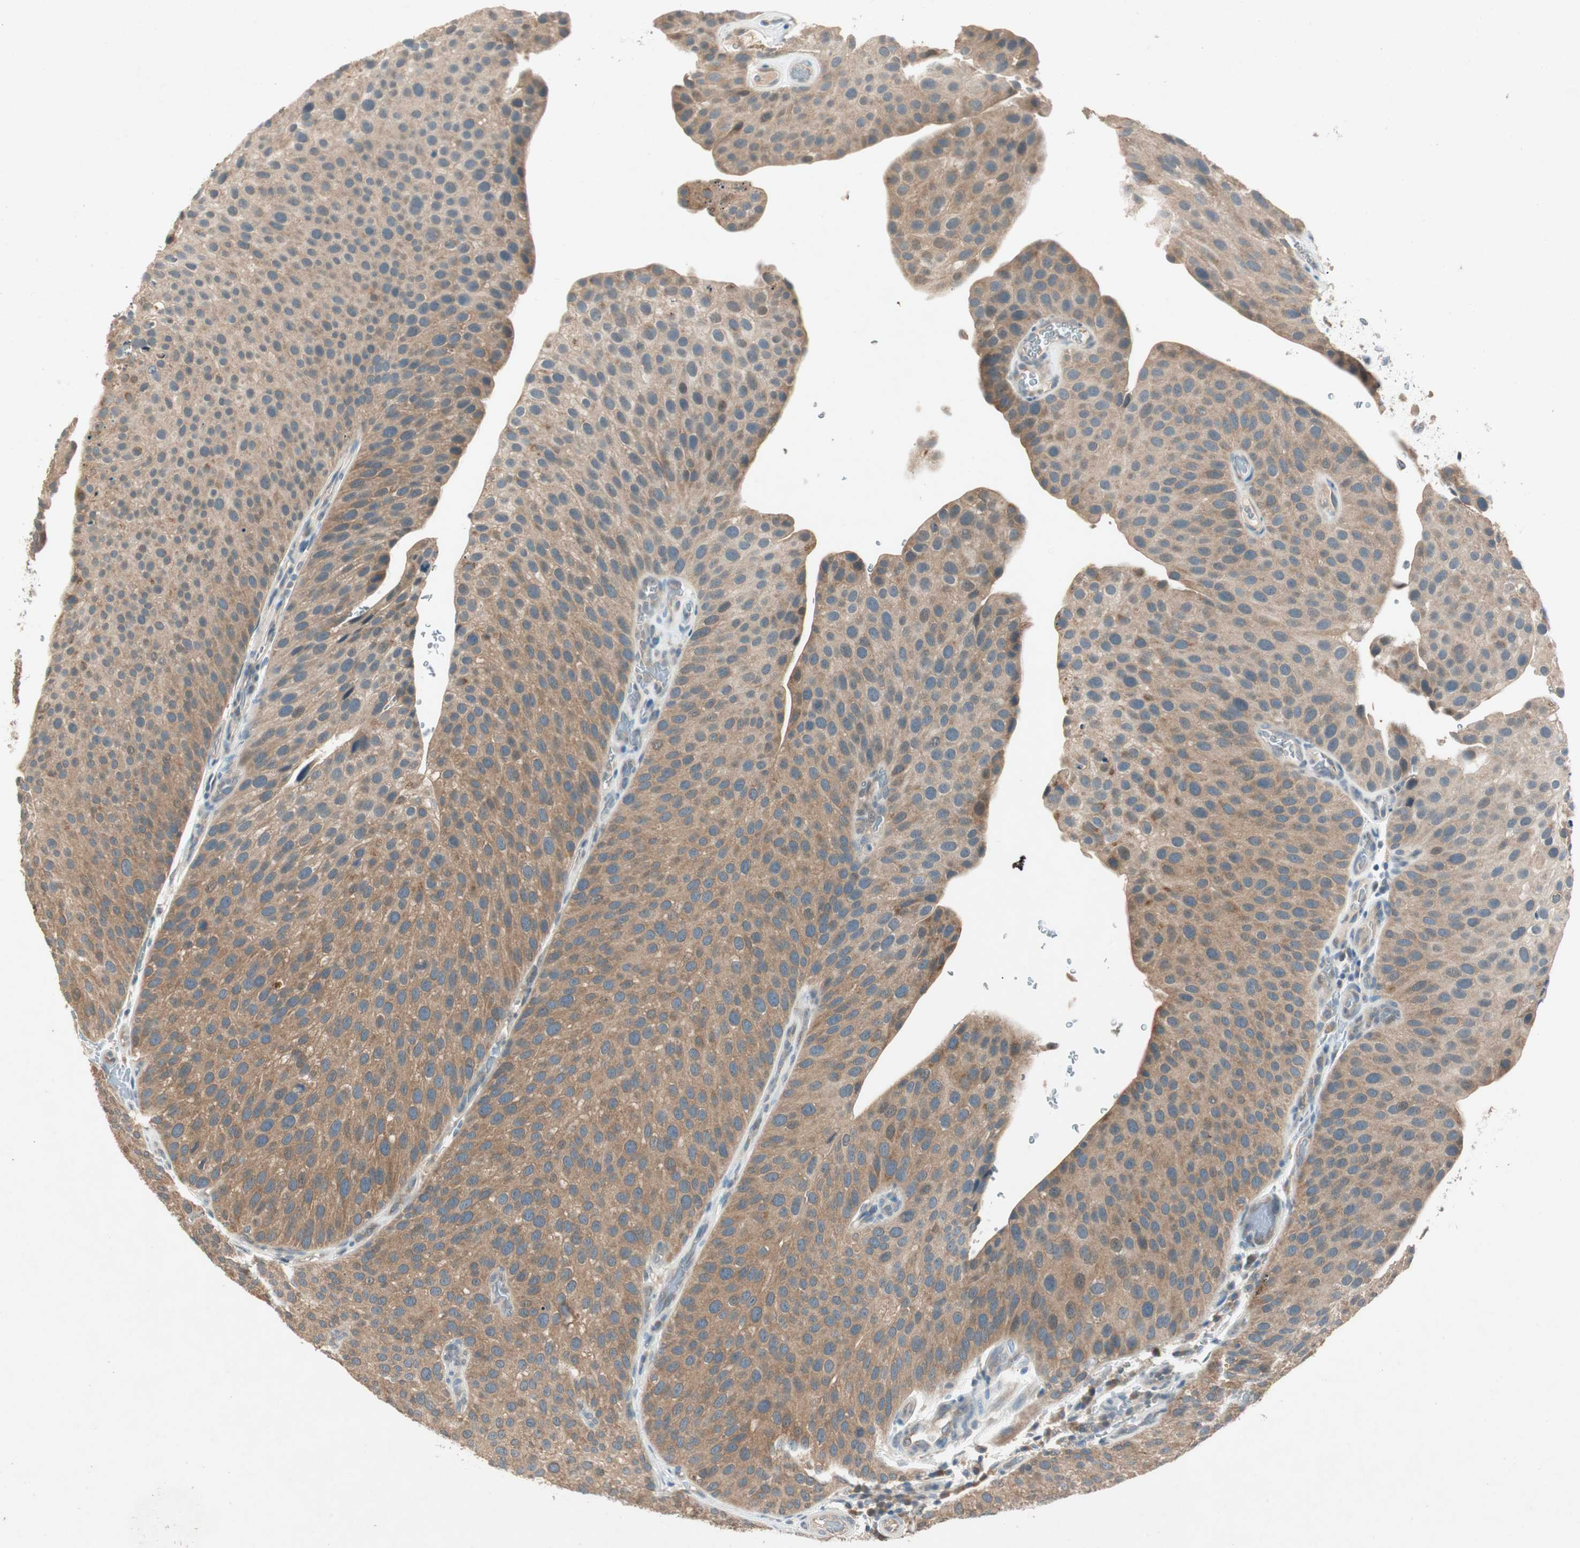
{"staining": {"intensity": "moderate", "quantity": ">75%", "location": "cytoplasmic/membranous"}, "tissue": "urothelial cancer", "cell_type": "Tumor cells", "image_type": "cancer", "snomed": [{"axis": "morphology", "description": "Urothelial carcinoma, Low grade"}, {"axis": "topography", "description": "Smooth muscle"}, {"axis": "topography", "description": "Urinary bladder"}], "caption": "Protein expression analysis of human low-grade urothelial carcinoma reveals moderate cytoplasmic/membranous expression in approximately >75% of tumor cells.", "gene": "NCLN", "patient": {"sex": "male", "age": 60}}